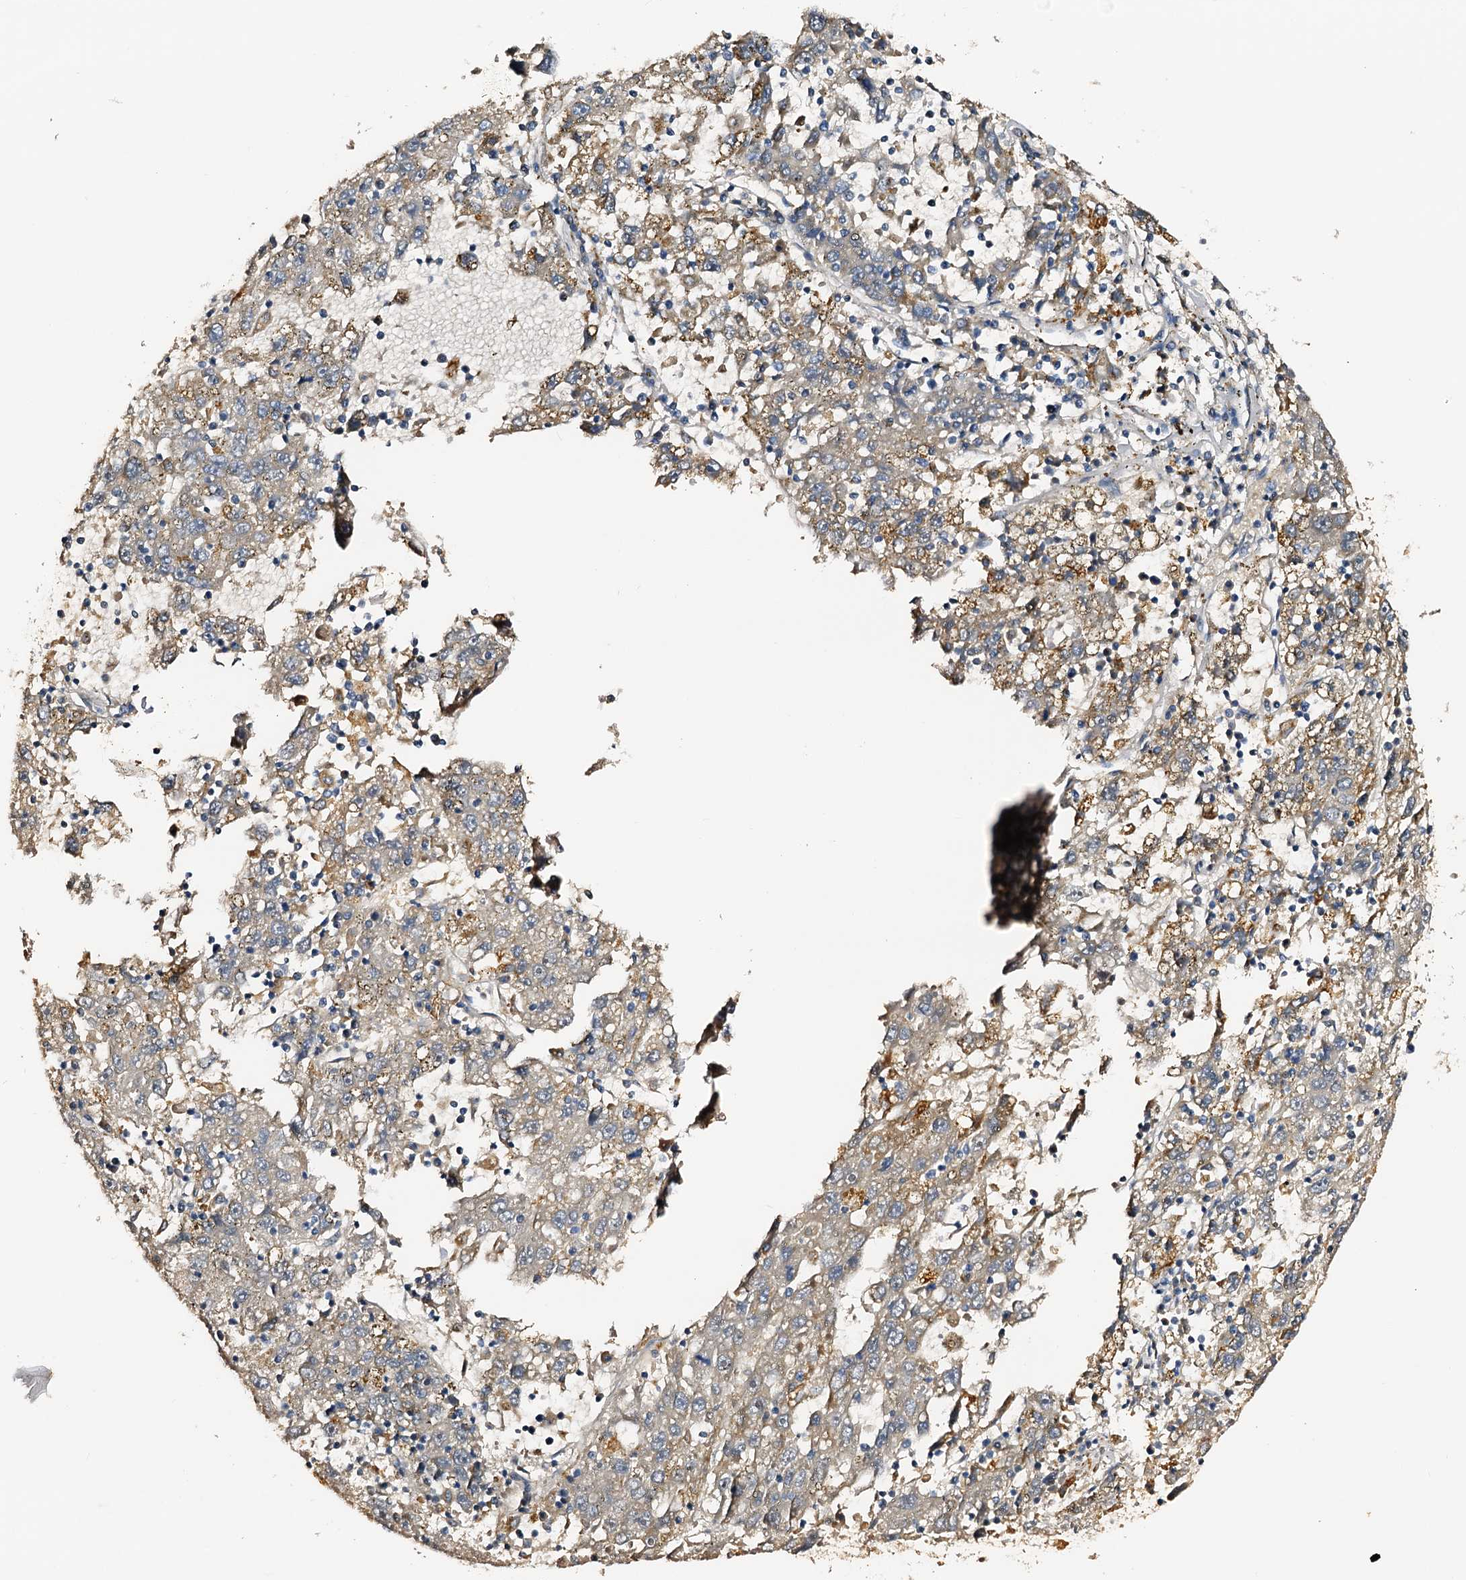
{"staining": {"intensity": "weak", "quantity": "<25%", "location": "cytoplasmic/membranous"}, "tissue": "liver cancer", "cell_type": "Tumor cells", "image_type": "cancer", "snomed": [{"axis": "morphology", "description": "Carcinoma, Hepatocellular, NOS"}, {"axis": "topography", "description": "Liver"}], "caption": "An image of liver cancer stained for a protein displays no brown staining in tumor cells.", "gene": "DMXL2", "patient": {"sex": "male", "age": 49}}